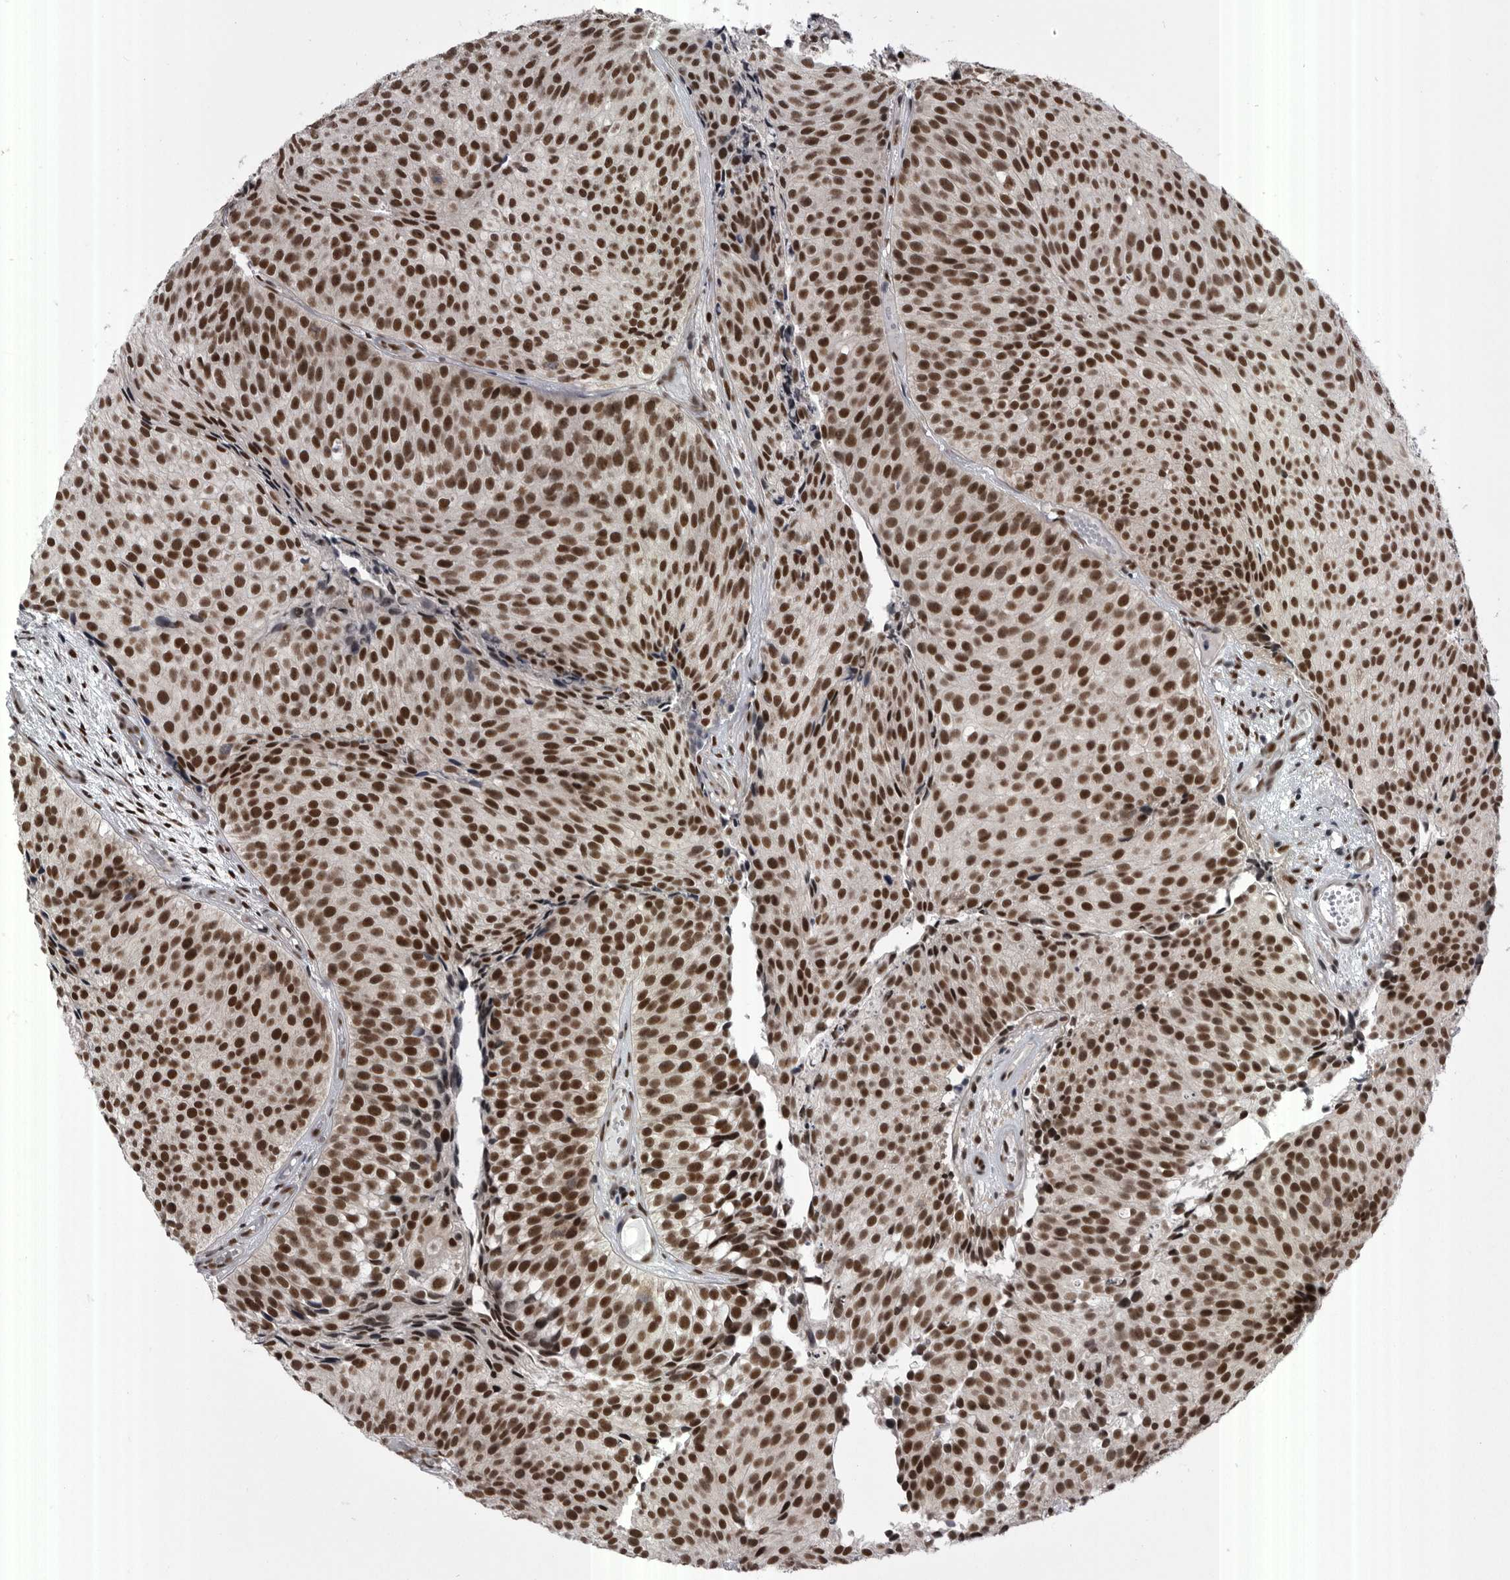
{"staining": {"intensity": "strong", "quantity": ">75%", "location": "nuclear"}, "tissue": "urothelial cancer", "cell_type": "Tumor cells", "image_type": "cancer", "snomed": [{"axis": "morphology", "description": "Urothelial carcinoma, Low grade"}, {"axis": "topography", "description": "Urinary bladder"}], "caption": "DAB (3,3'-diaminobenzidine) immunohistochemical staining of human low-grade urothelial carcinoma reveals strong nuclear protein positivity in about >75% of tumor cells. Immunohistochemistry (ihc) stains the protein in brown and the nuclei are stained blue.", "gene": "MEPCE", "patient": {"sex": "male", "age": 86}}